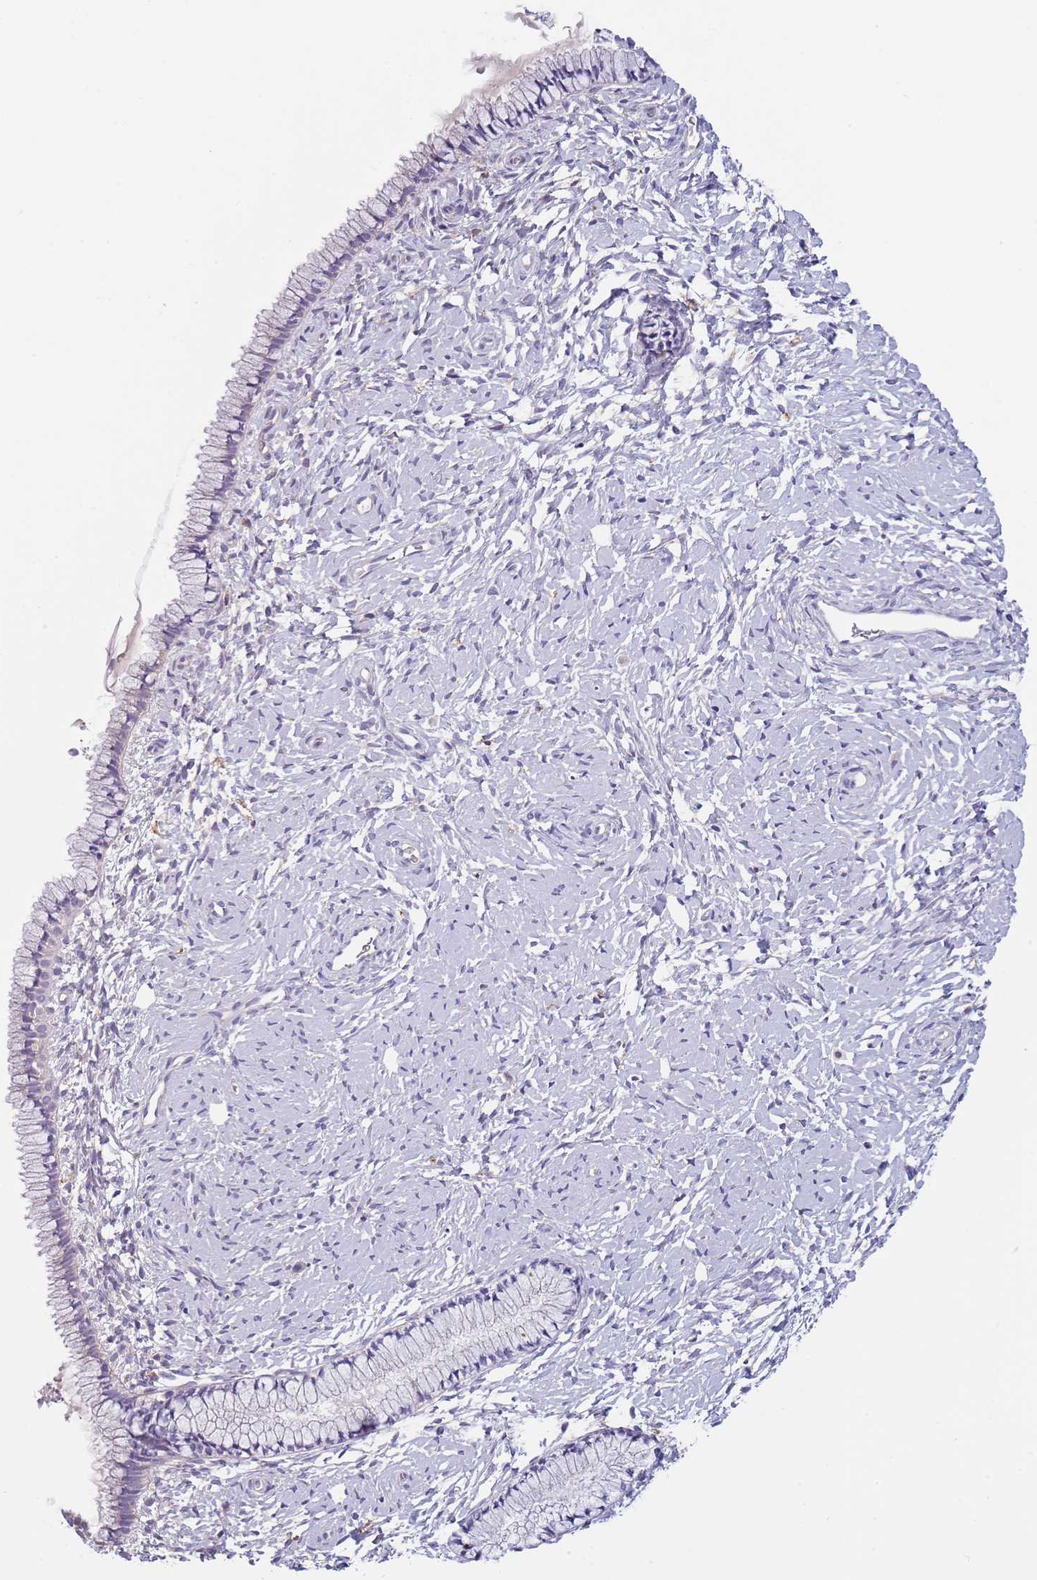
{"staining": {"intensity": "negative", "quantity": "none", "location": "none"}, "tissue": "cervix", "cell_type": "Glandular cells", "image_type": "normal", "snomed": [{"axis": "morphology", "description": "Normal tissue, NOS"}, {"axis": "topography", "description": "Cervix"}], "caption": "There is no significant positivity in glandular cells of cervix. (IHC, brightfield microscopy, high magnification).", "gene": "MAN1C1", "patient": {"sex": "female", "age": 33}}